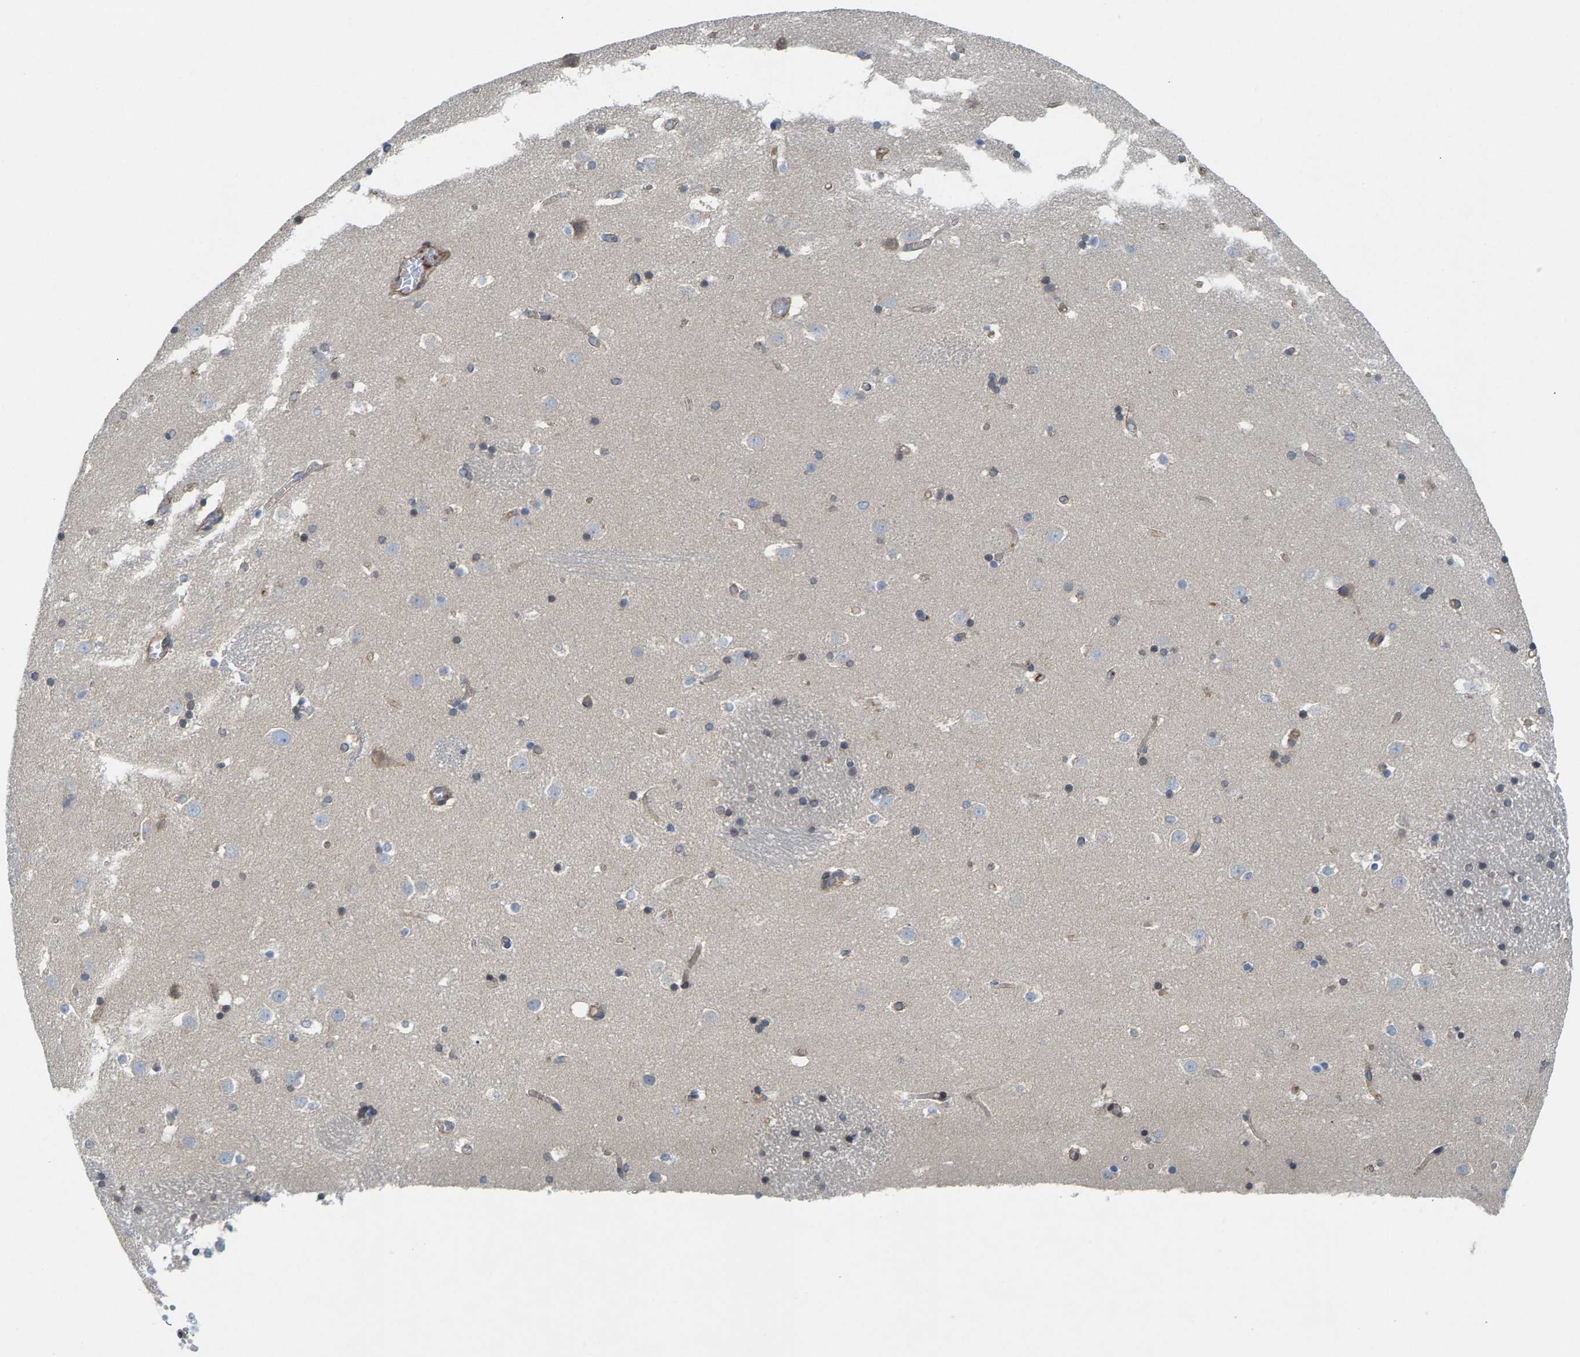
{"staining": {"intensity": "negative", "quantity": "none", "location": "none"}, "tissue": "caudate", "cell_type": "Glial cells", "image_type": "normal", "snomed": [{"axis": "morphology", "description": "Normal tissue, NOS"}, {"axis": "topography", "description": "Lateral ventricle wall"}], "caption": "Immunohistochemistry photomicrograph of unremarkable human caudate stained for a protein (brown), which reveals no positivity in glial cells. (DAB (3,3'-diaminobenzidine) IHC visualized using brightfield microscopy, high magnification).", "gene": "PDCL", "patient": {"sex": "male", "age": 45}}